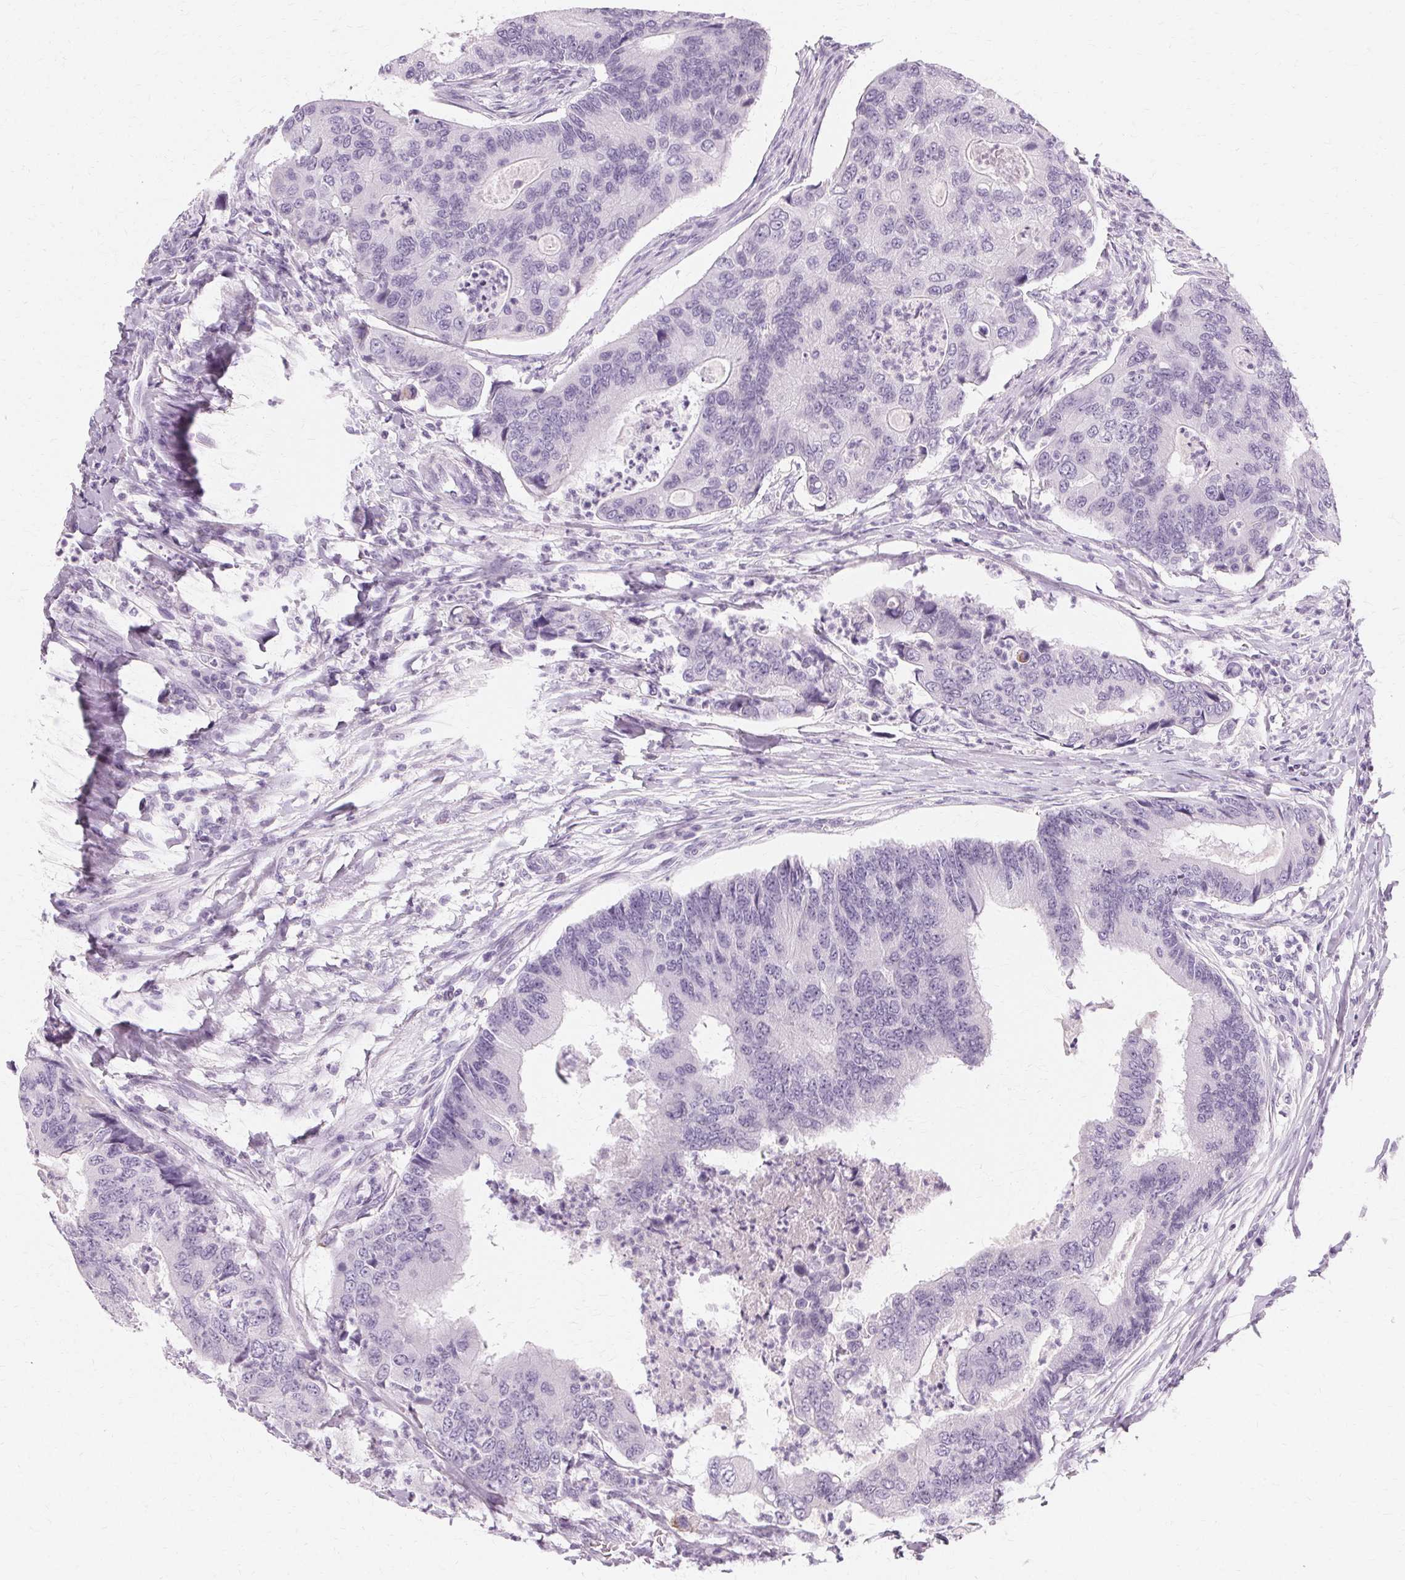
{"staining": {"intensity": "negative", "quantity": "none", "location": "none"}, "tissue": "colorectal cancer", "cell_type": "Tumor cells", "image_type": "cancer", "snomed": [{"axis": "morphology", "description": "Adenocarcinoma, NOS"}, {"axis": "topography", "description": "Colon"}], "caption": "Colorectal adenocarcinoma was stained to show a protein in brown. There is no significant positivity in tumor cells.", "gene": "KRT6C", "patient": {"sex": "female", "age": 67}}